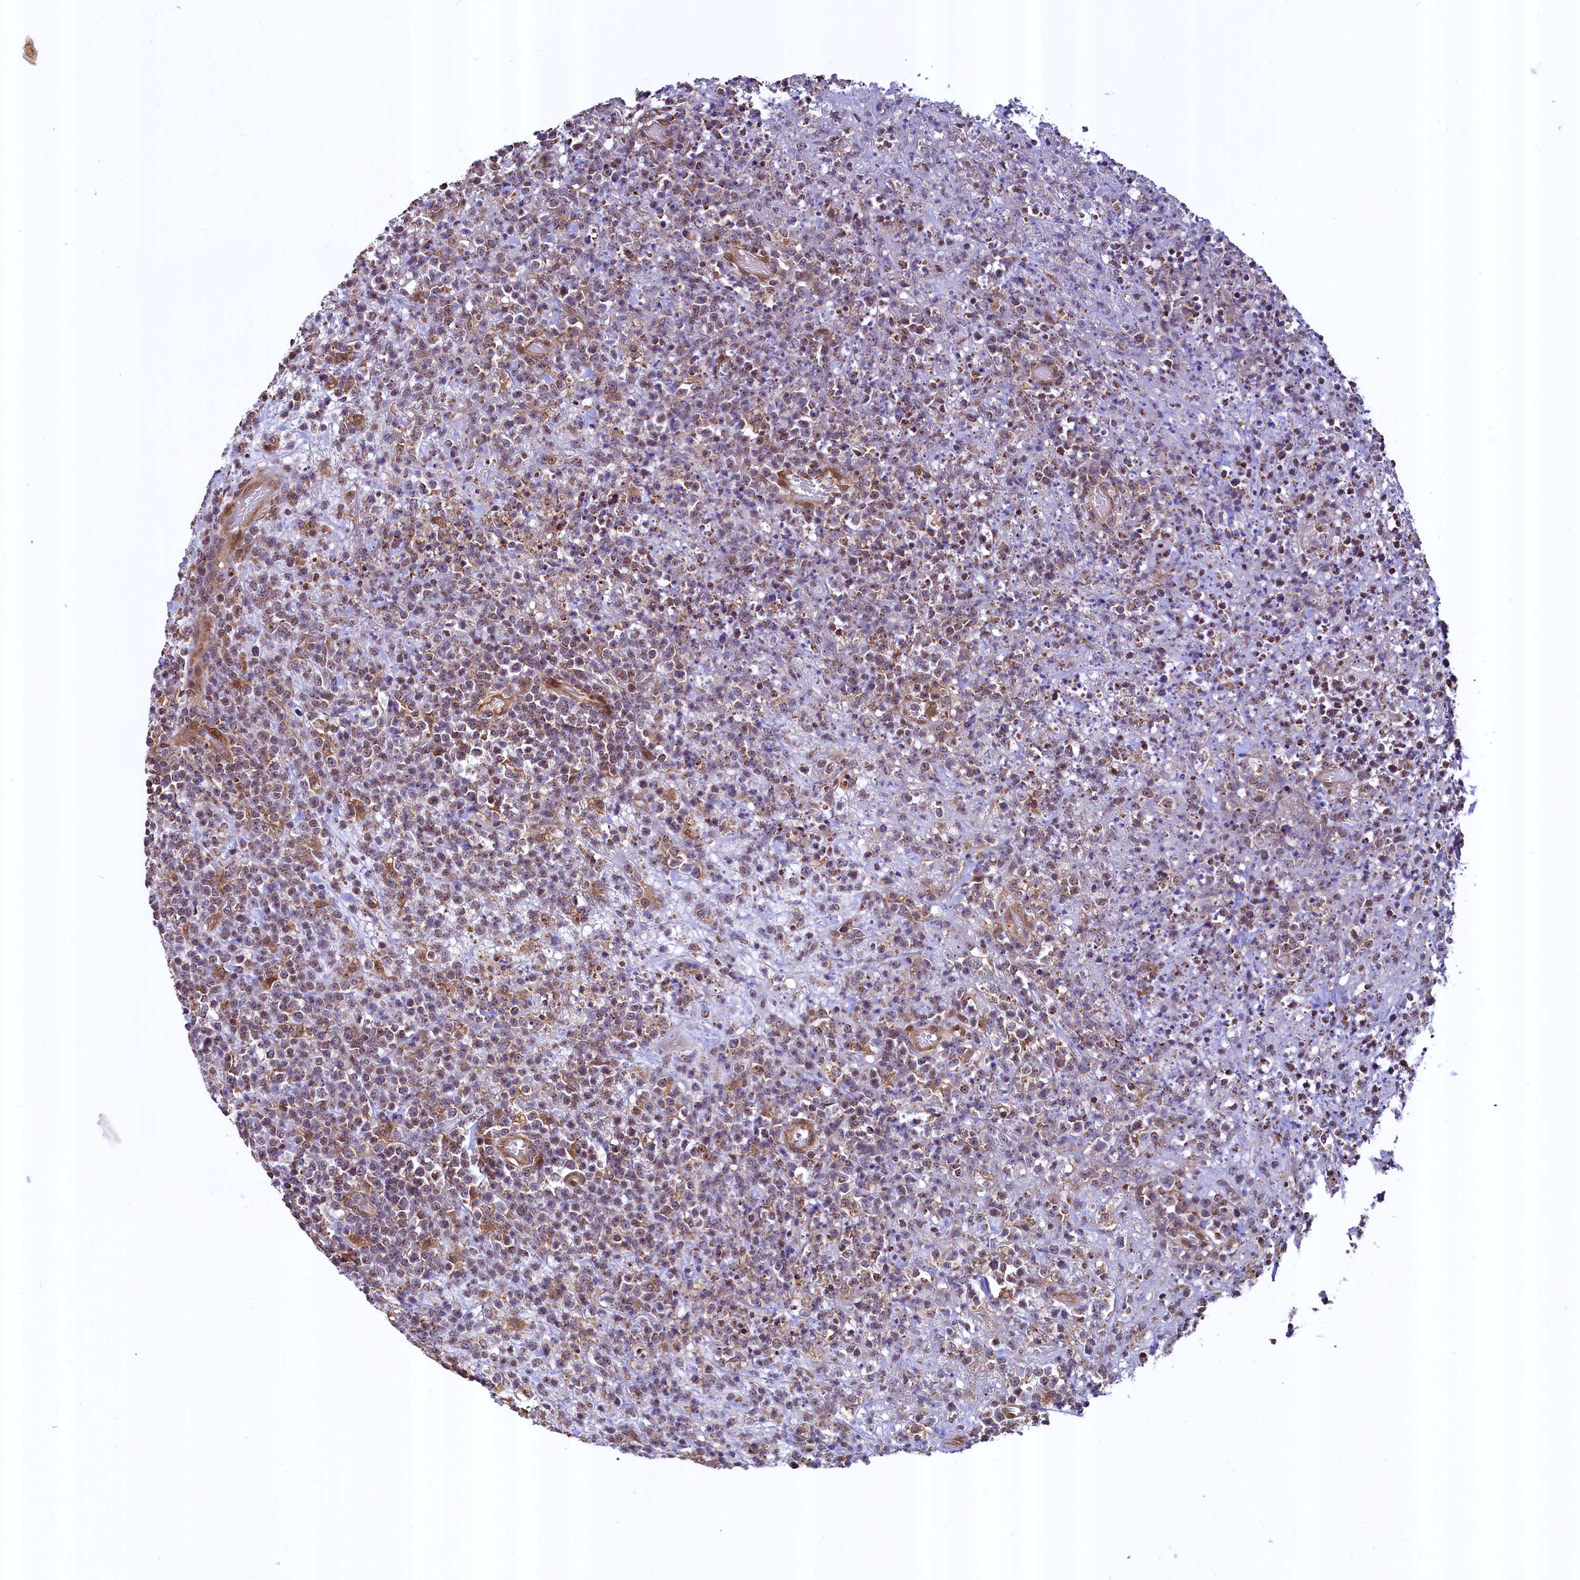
{"staining": {"intensity": "moderate", "quantity": "<25%", "location": "cytoplasmic/membranous"}, "tissue": "lymphoma", "cell_type": "Tumor cells", "image_type": "cancer", "snomed": [{"axis": "morphology", "description": "Malignant lymphoma, non-Hodgkin's type, High grade"}, {"axis": "topography", "description": "Colon"}], "caption": "Protein expression analysis of human lymphoma reveals moderate cytoplasmic/membranous positivity in approximately <25% of tumor cells.", "gene": "ZNF577", "patient": {"sex": "female", "age": 53}}